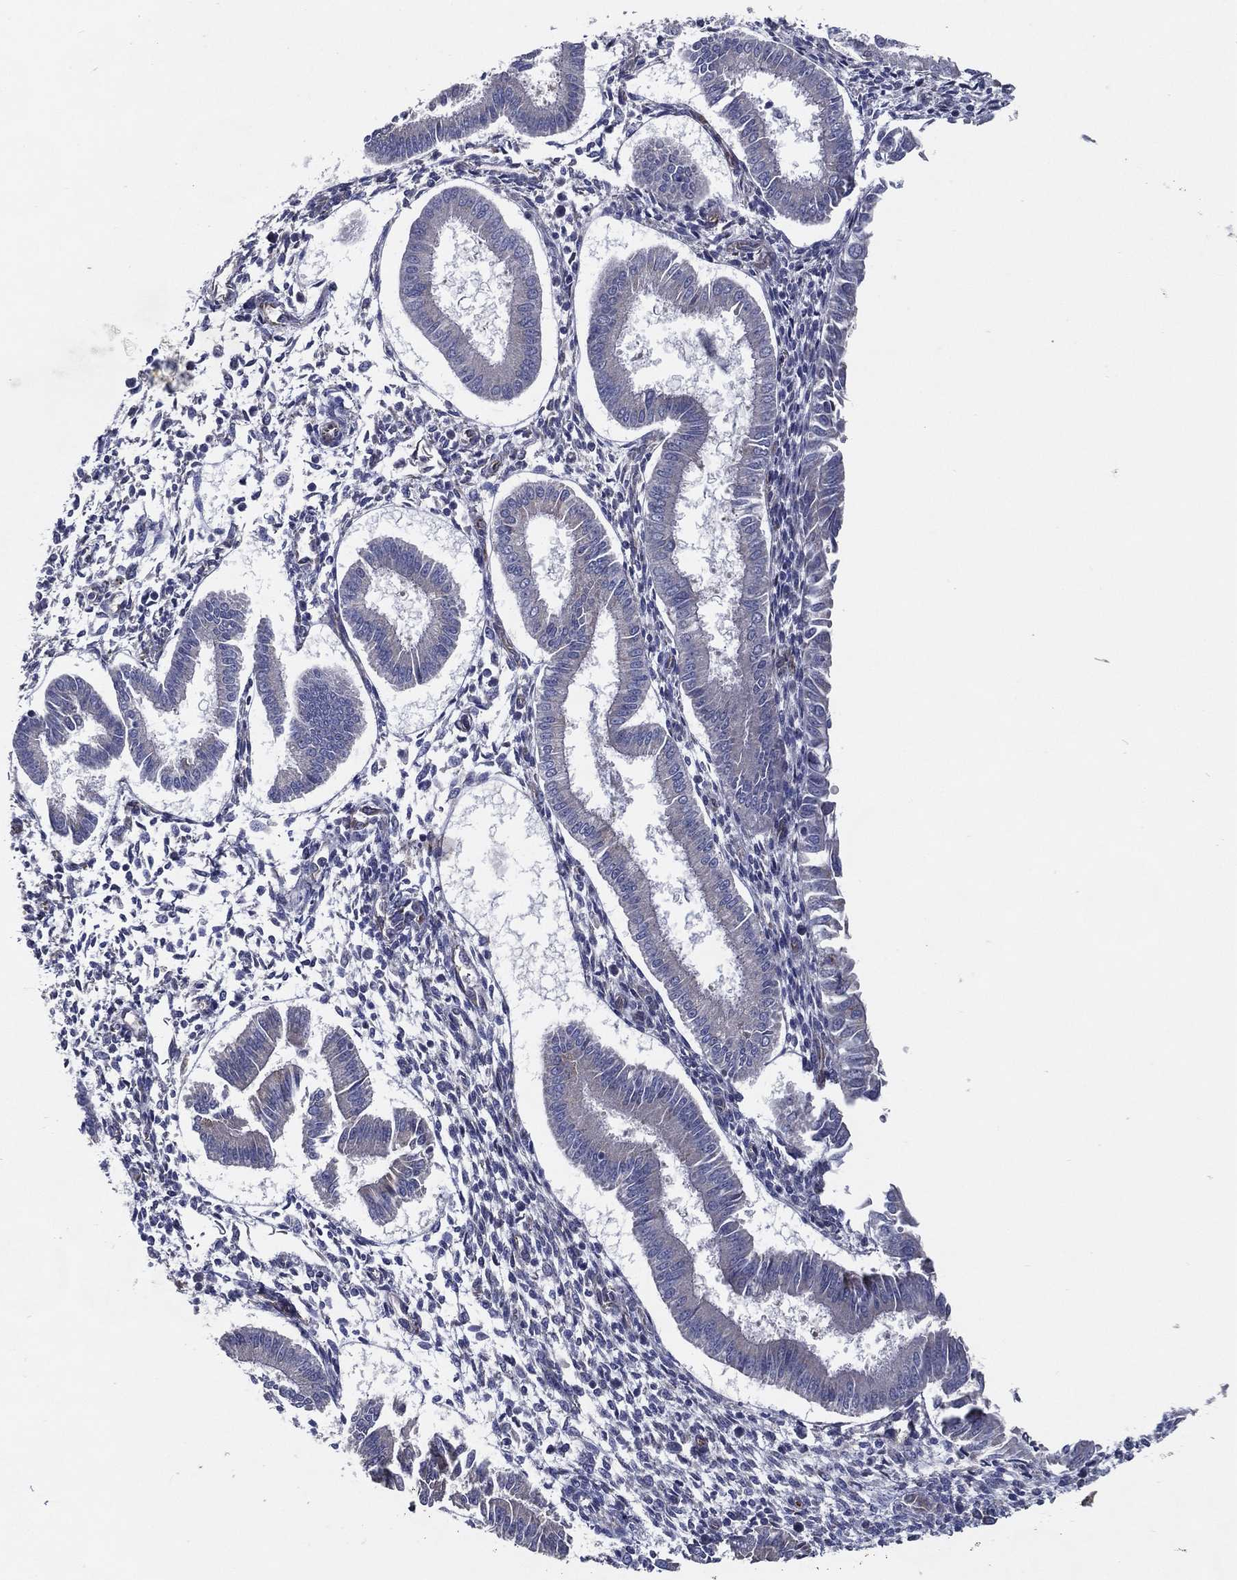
{"staining": {"intensity": "negative", "quantity": "none", "location": "none"}, "tissue": "endometrium", "cell_type": "Cells in endometrial stroma", "image_type": "normal", "snomed": [{"axis": "morphology", "description": "Normal tissue, NOS"}, {"axis": "topography", "description": "Endometrium"}], "caption": "Immunohistochemical staining of unremarkable human endometrium shows no significant expression in cells in endometrial stroma.", "gene": "ARHGAP11A", "patient": {"sex": "female", "age": 43}}